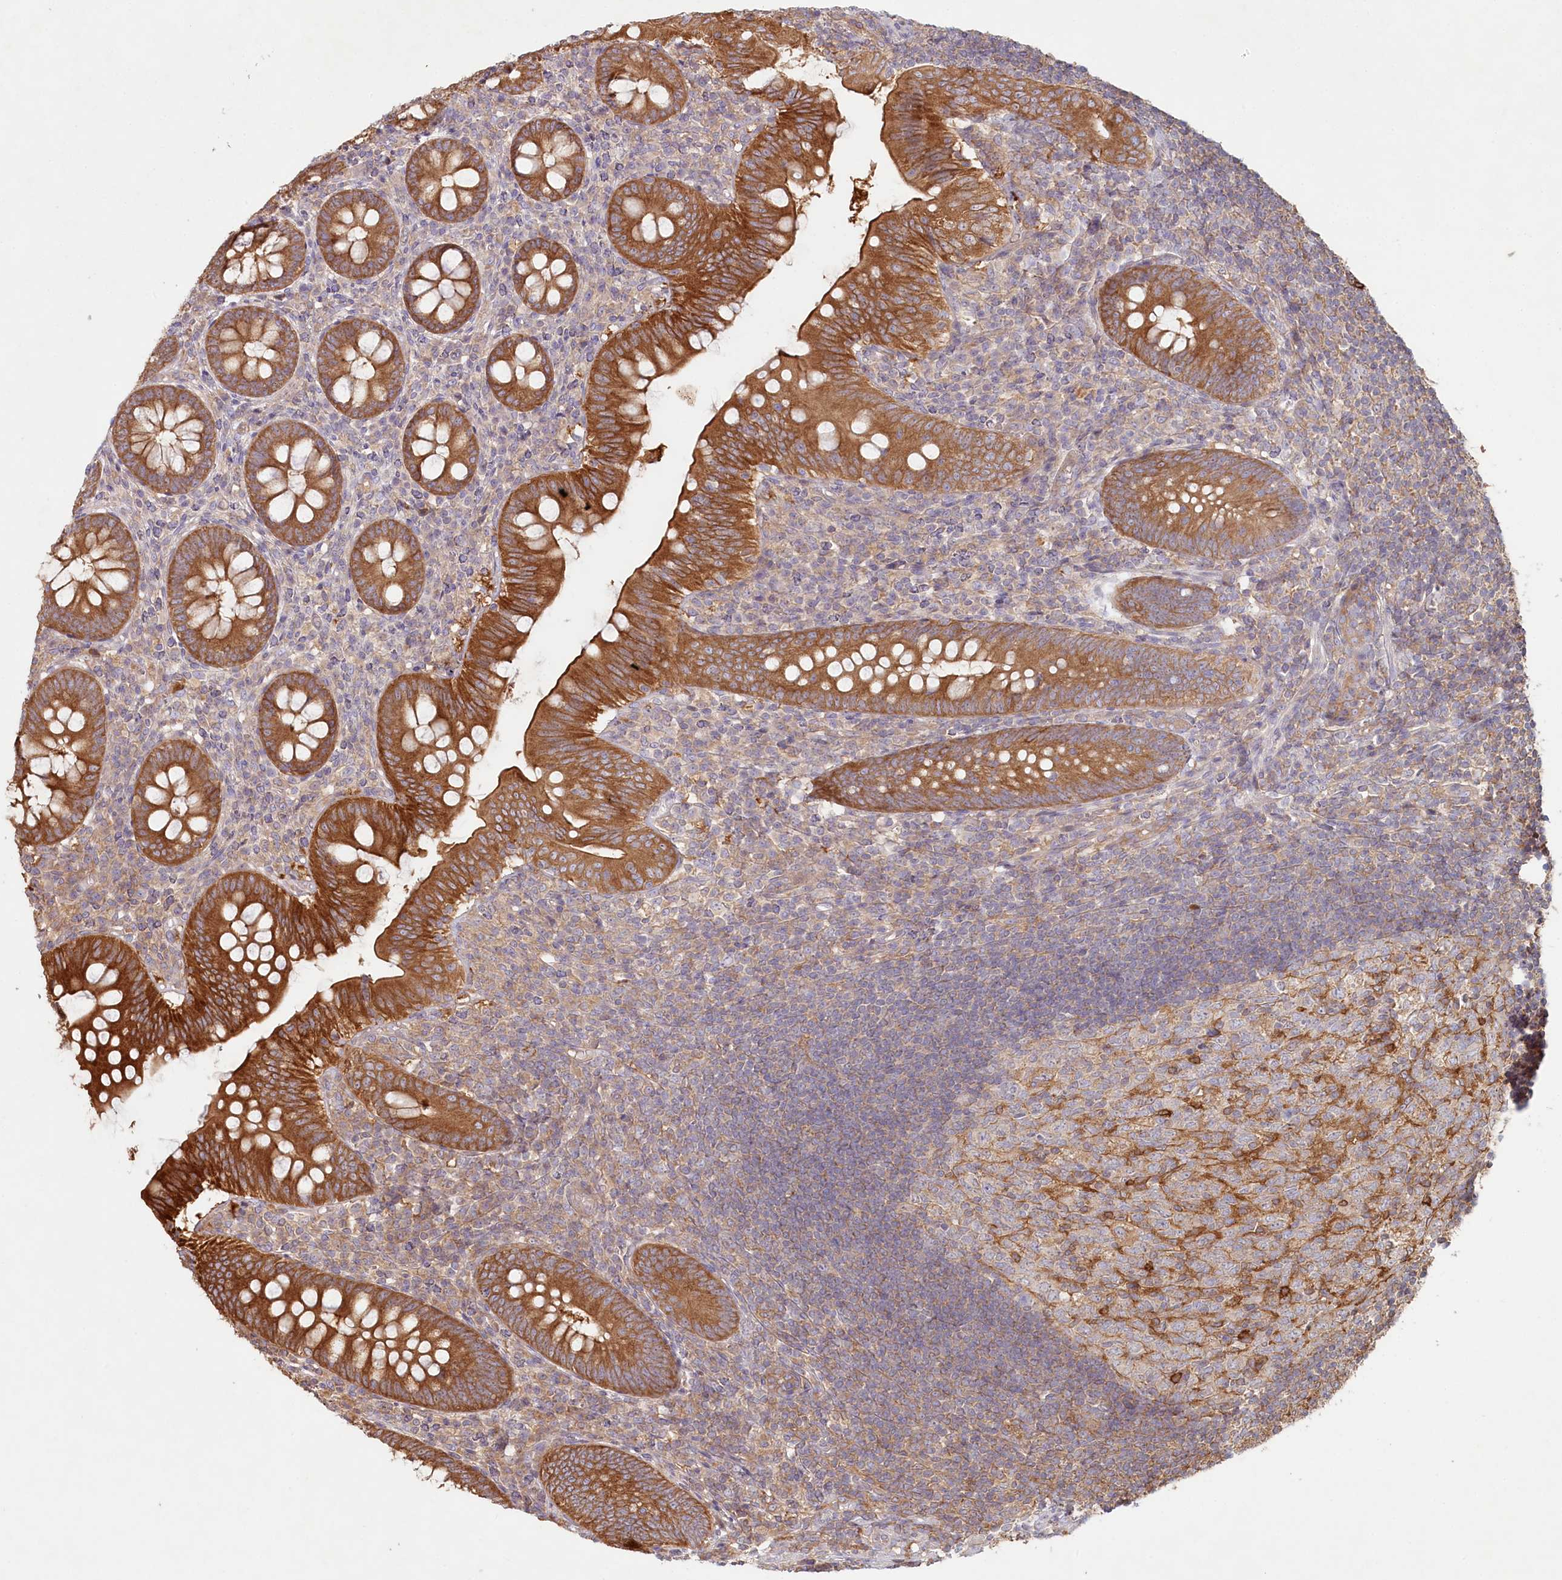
{"staining": {"intensity": "strong", "quantity": ">75%", "location": "cytoplasmic/membranous"}, "tissue": "appendix", "cell_type": "Glandular cells", "image_type": "normal", "snomed": [{"axis": "morphology", "description": "Normal tissue, NOS"}, {"axis": "topography", "description": "Appendix"}], "caption": "The image reveals staining of benign appendix, revealing strong cytoplasmic/membranous protein positivity (brown color) within glandular cells.", "gene": "HAL", "patient": {"sex": "male", "age": 14}}